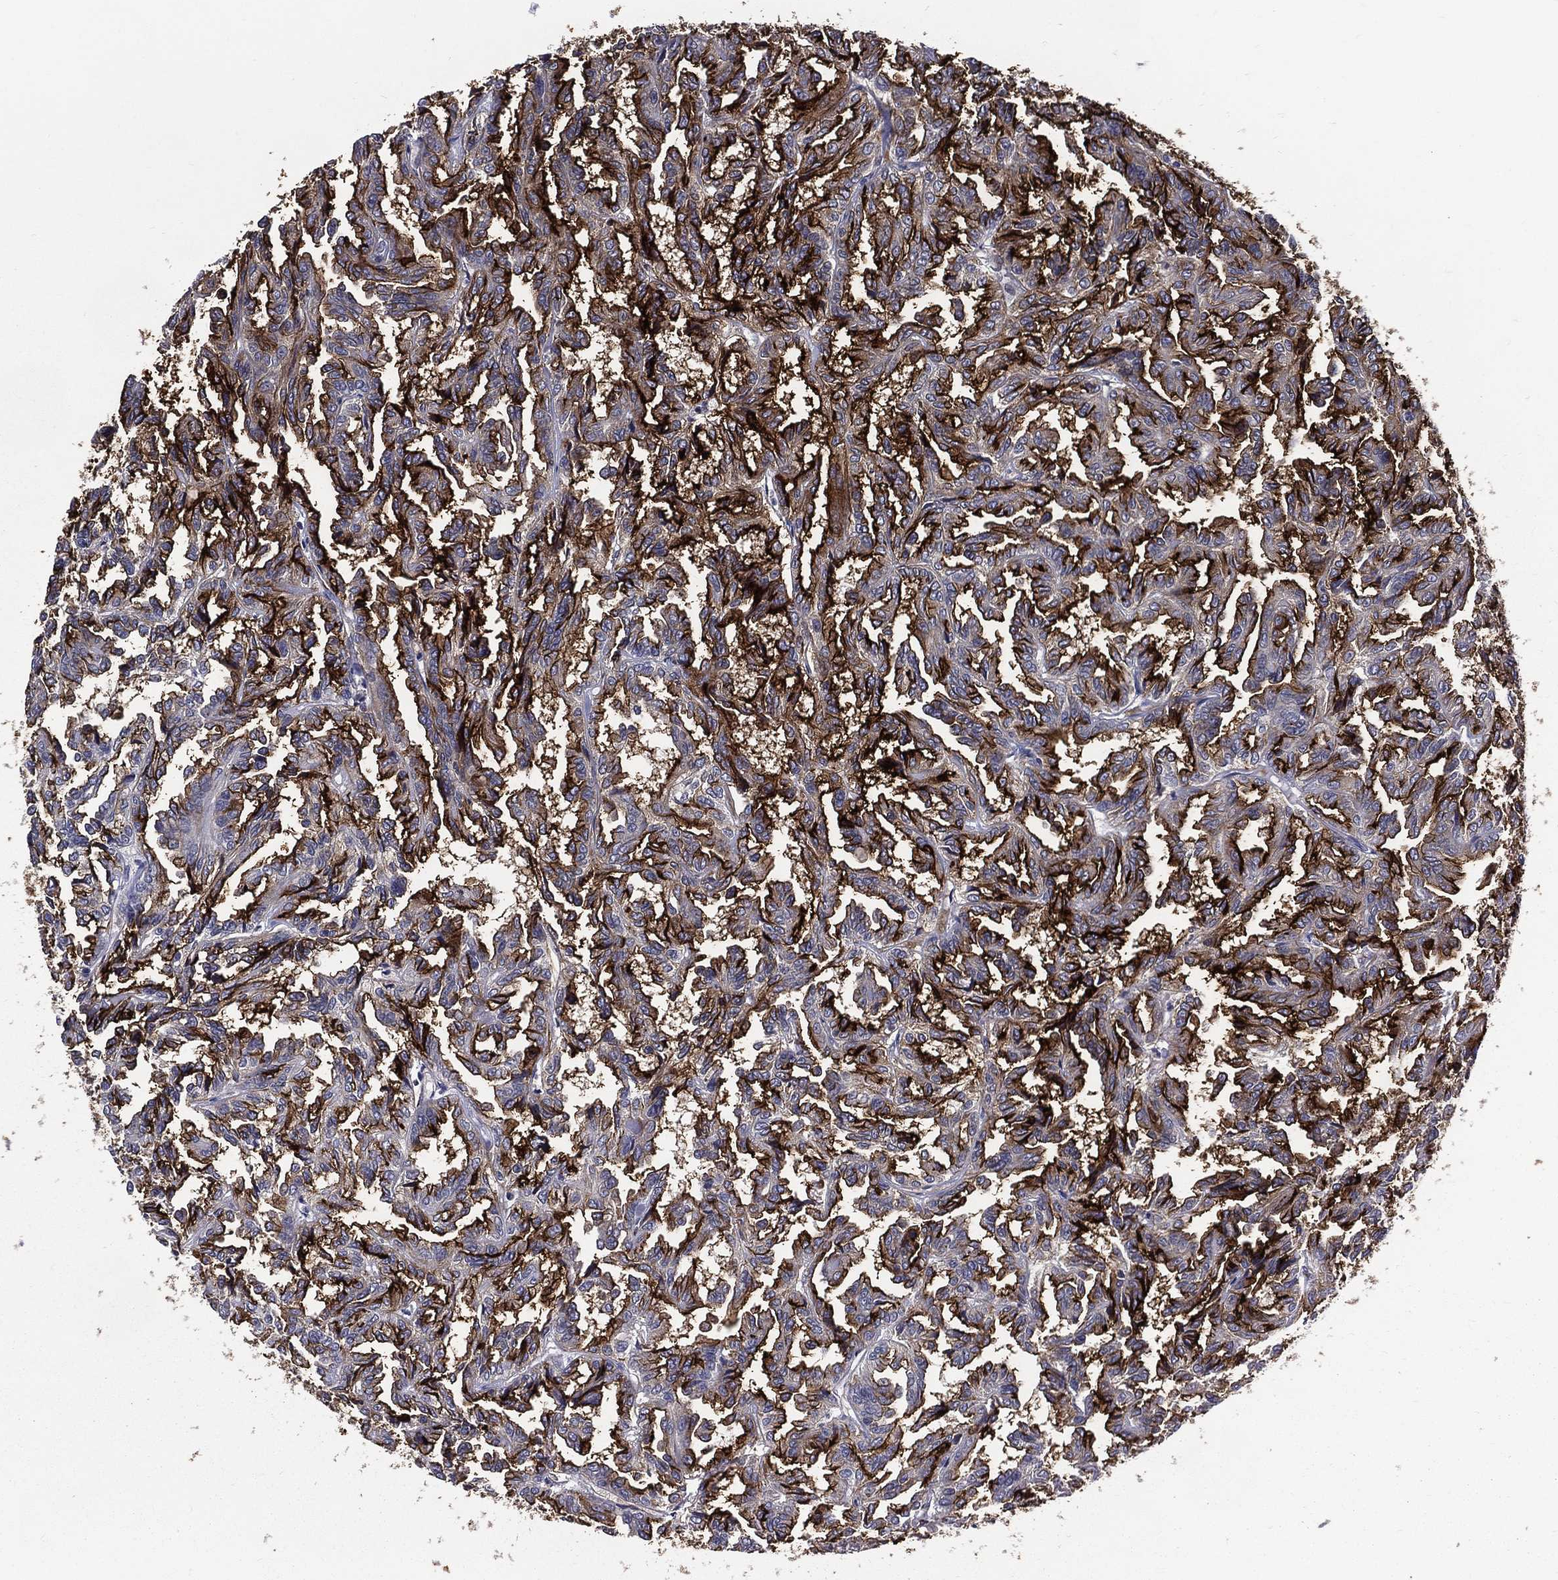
{"staining": {"intensity": "strong", "quantity": ">75%", "location": "cytoplasmic/membranous"}, "tissue": "renal cancer", "cell_type": "Tumor cells", "image_type": "cancer", "snomed": [{"axis": "morphology", "description": "Adenocarcinoma, NOS"}, {"axis": "topography", "description": "Kidney"}], "caption": "Adenocarcinoma (renal) was stained to show a protein in brown. There is high levels of strong cytoplasmic/membranous expression in about >75% of tumor cells.", "gene": "ACE2", "patient": {"sex": "male", "age": 79}}